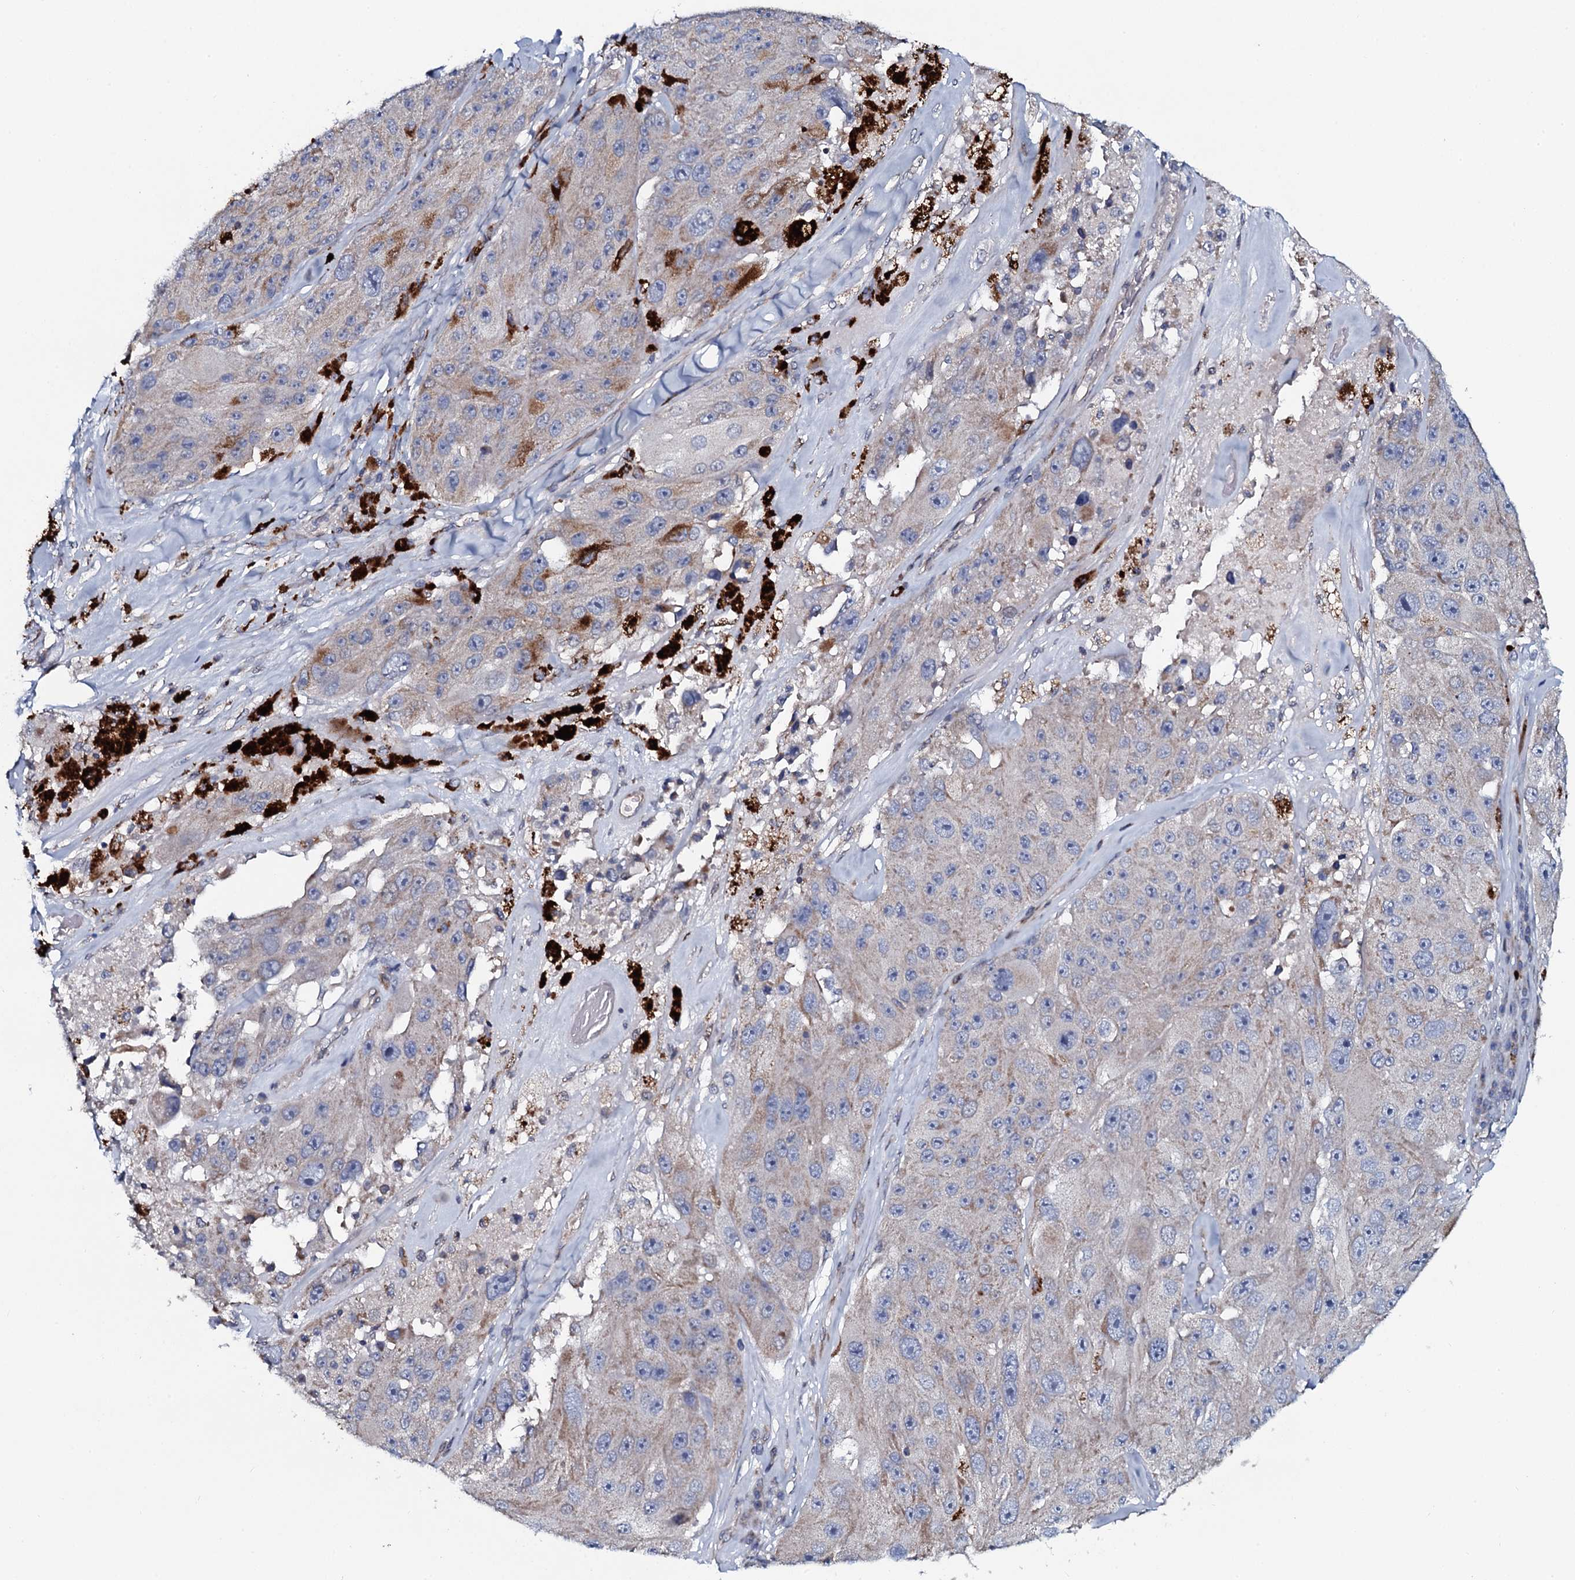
{"staining": {"intensity": "negative", "quantity": "none", "location": "none"}, "tissue": "melanoma", "cell_type": "Tumor cells", "image_type": "cancer", "snomed": [{"axis": "morphology", "description": "Malignant melanoma, Metastatic site"}, {"axis": "topography", "description": "Lymph node"}], "caption": "Immunohistochemical staining of melanoma shows no significant staining in tumor cells.", "gene": "KCTD4", "patient": {"sex": "male", "age": 62}}